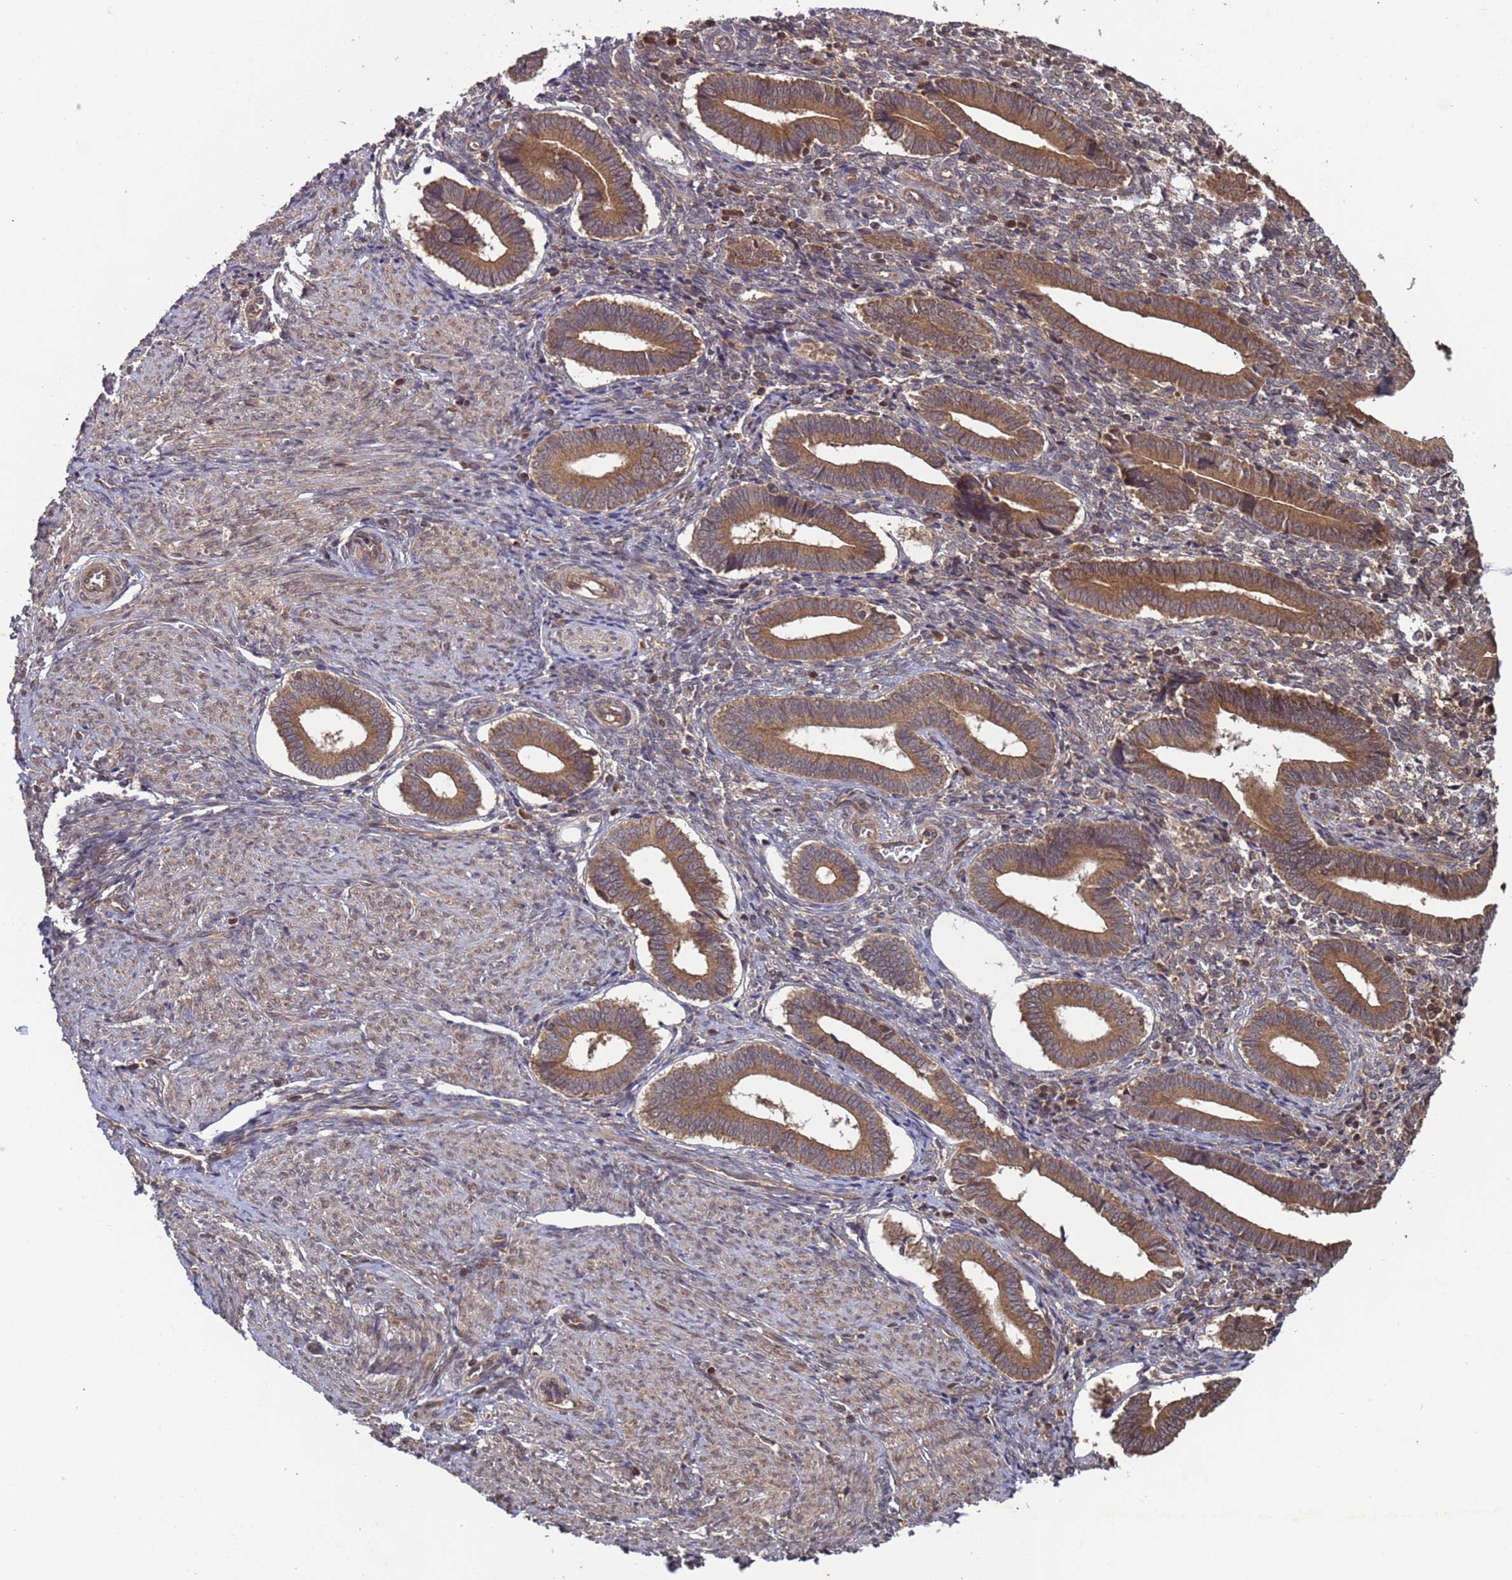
{"staining": {"intensity": "moderate", "quantity": "25%-75%", "location": "cytoplasmic/membranous"}, "tissue": "endometrium", "cell_type": "Cells in endometrial stroma", "image_type": "normal", "snomed": [{"axis": "morphology", "description": "Normal tissue, NOS"}, {"axis": "topography", "description": "Other"}, {"axis": "topography", "description": "Endometrium"}], "caption": "This image exhibits unremarkable endometrium stained with immunohistochemistry to label a protein in brown. The cytoplasmic/membranous of cells in endometrial stroma show moderate positivity for the protein. Nuclei are counter-stained blue.", "gene": "ERI1", "patient": {"sex": "female", "age": 44}}